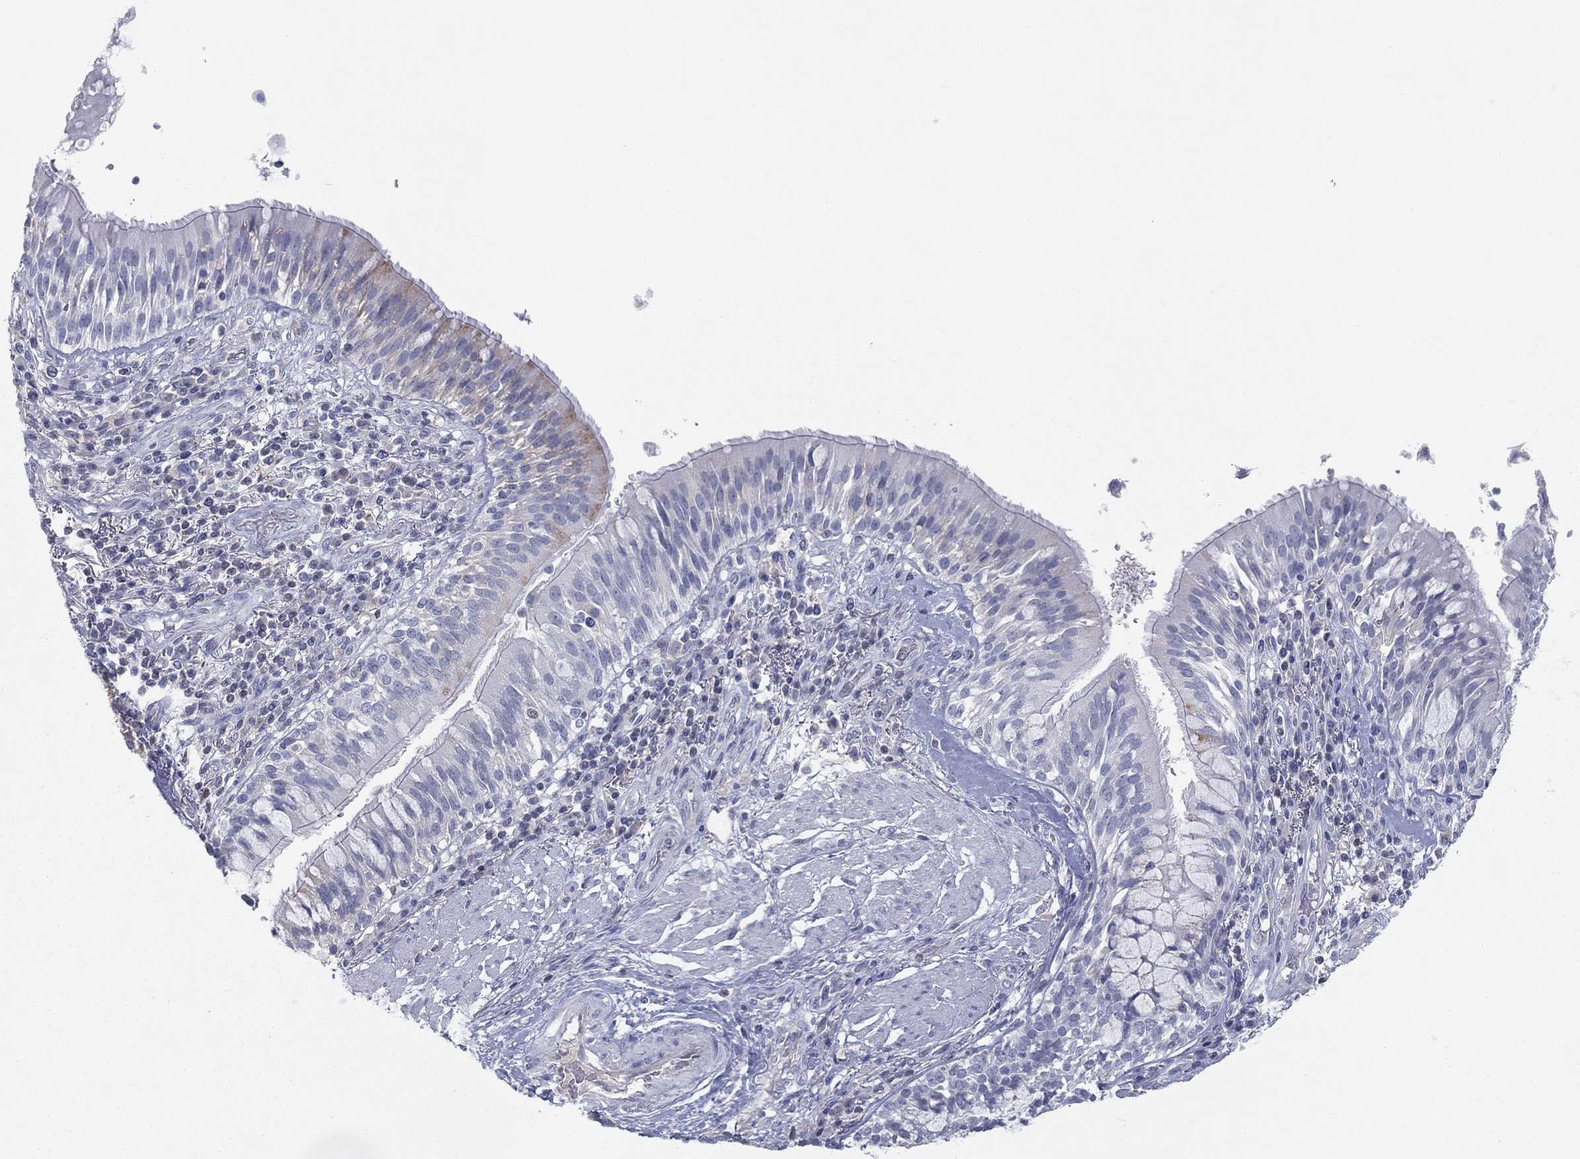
{"staining": {"intensity": "weak", "quantity": "<25%", "location": "cytoplasmic/membranous"}, "tissue": "bronchus", "cell_type": "Respiratory epithelial cells", "image_type": "normal", "snomed": [{"axis": "morphology", "description": "Normal tissue, NOS"}, {"axis": "morphology", "description": "Squamous cell carcinoma, NOS"}, {"axis": "topography", "description": "Bronchus"}, {"axis": "topography", "description": "Lung"}], "caption": "This photomicrograph is of unremarkable bronchus stained with IHC to label a protein in brown with the nuclei are counter-stained blue. There is no expression in respiratory epithelial cells.", "gene": "CPT1B", "patient": {"sex": "male", "age": 64}}